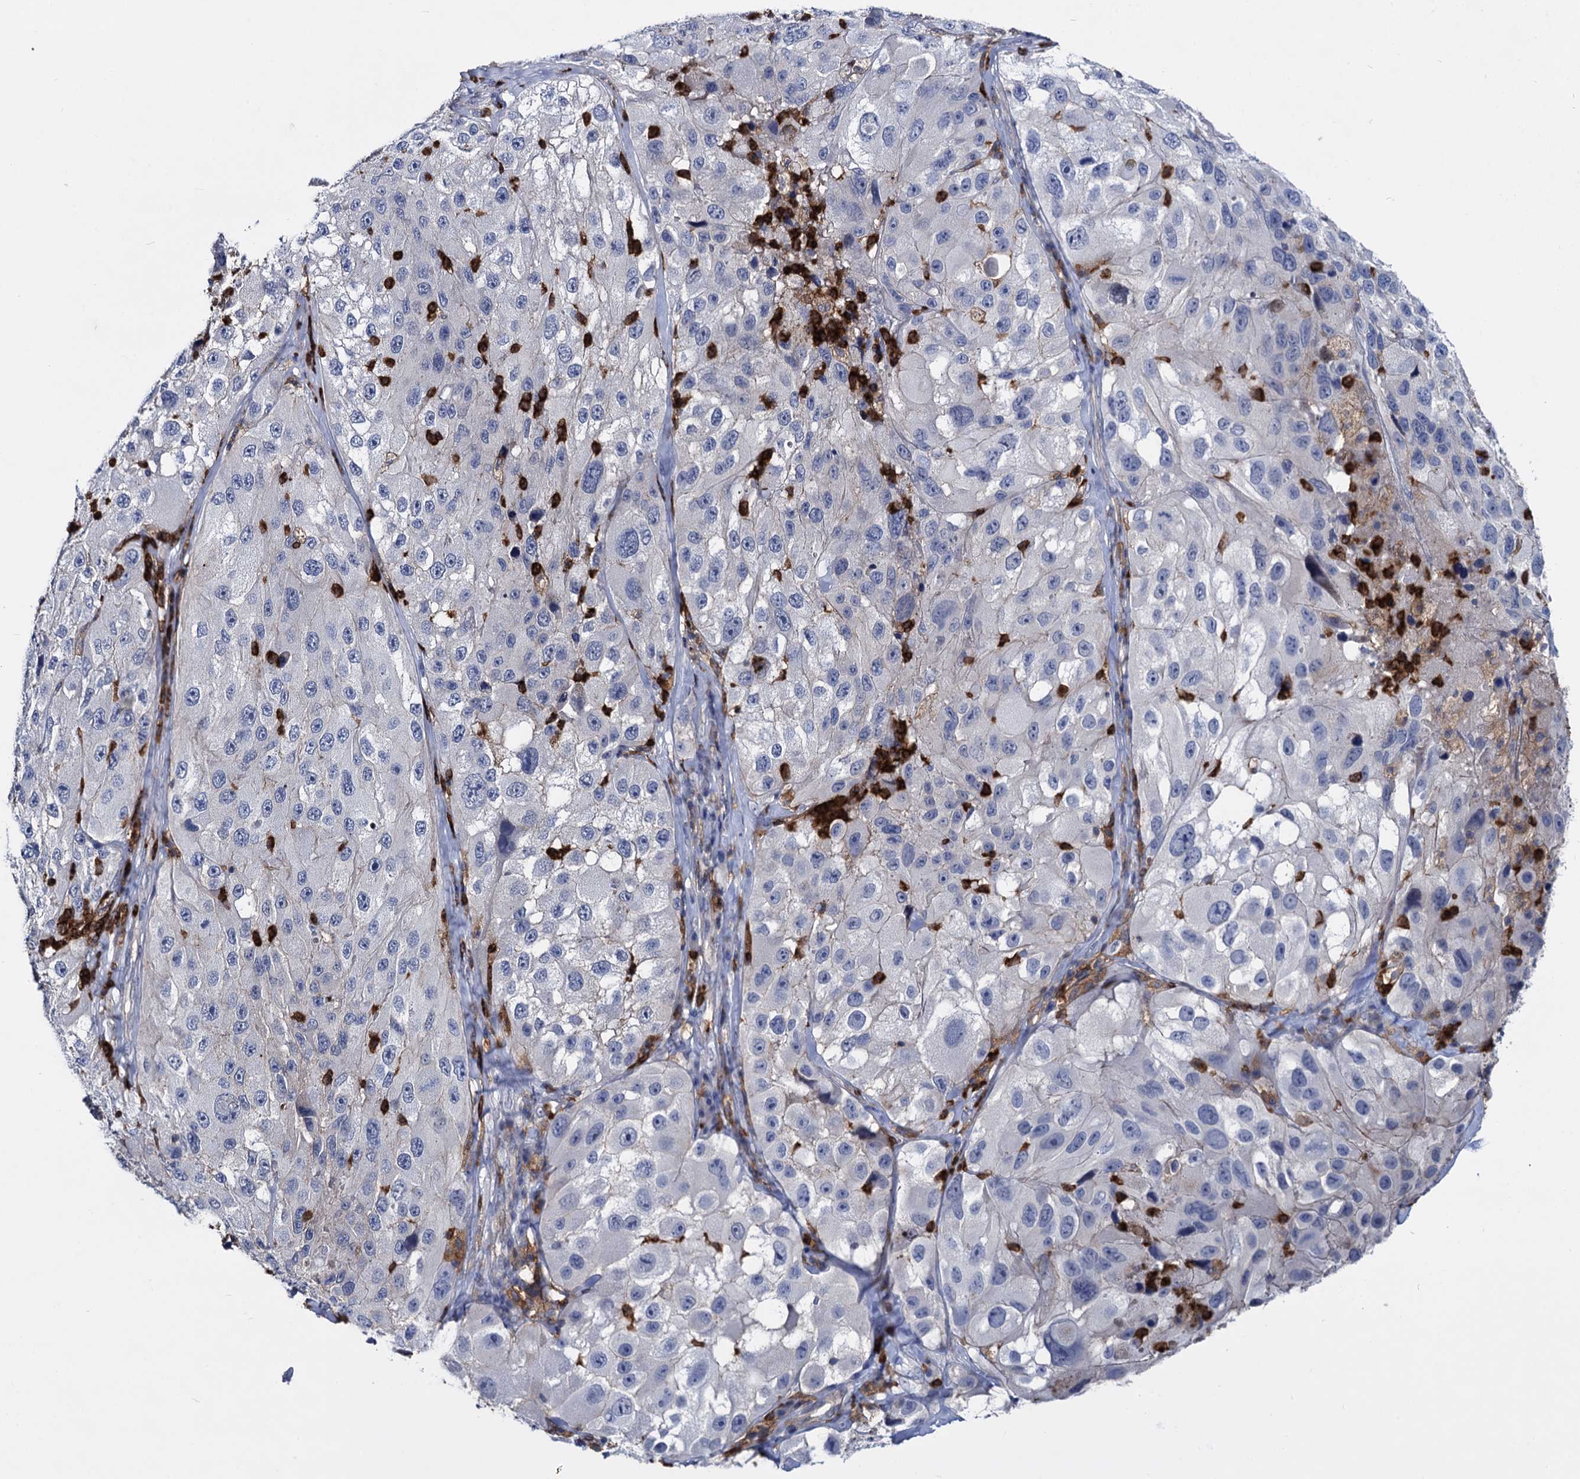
{"staining": {"intensity": "negative", "quantity": "none", "location": "none"}, "tissue": "melanoma", "cell_type": "Tumor cells", "image_type": "cancer", "snomed": [{"axis": "morphology", "description": "Malignant melanoma, Metastatic site"}, {"axis": "topography", "description": "Lymph node"}], "caption": "Immunohistochemical staining of human melanoma displays no significant positivity in tumor cells. (DAB immunohistochemistry (IHC) visualized using brightfield microscopy, high magnification).", "gene": "RHOG", "patient": {"sex": "male", "age": 62}}